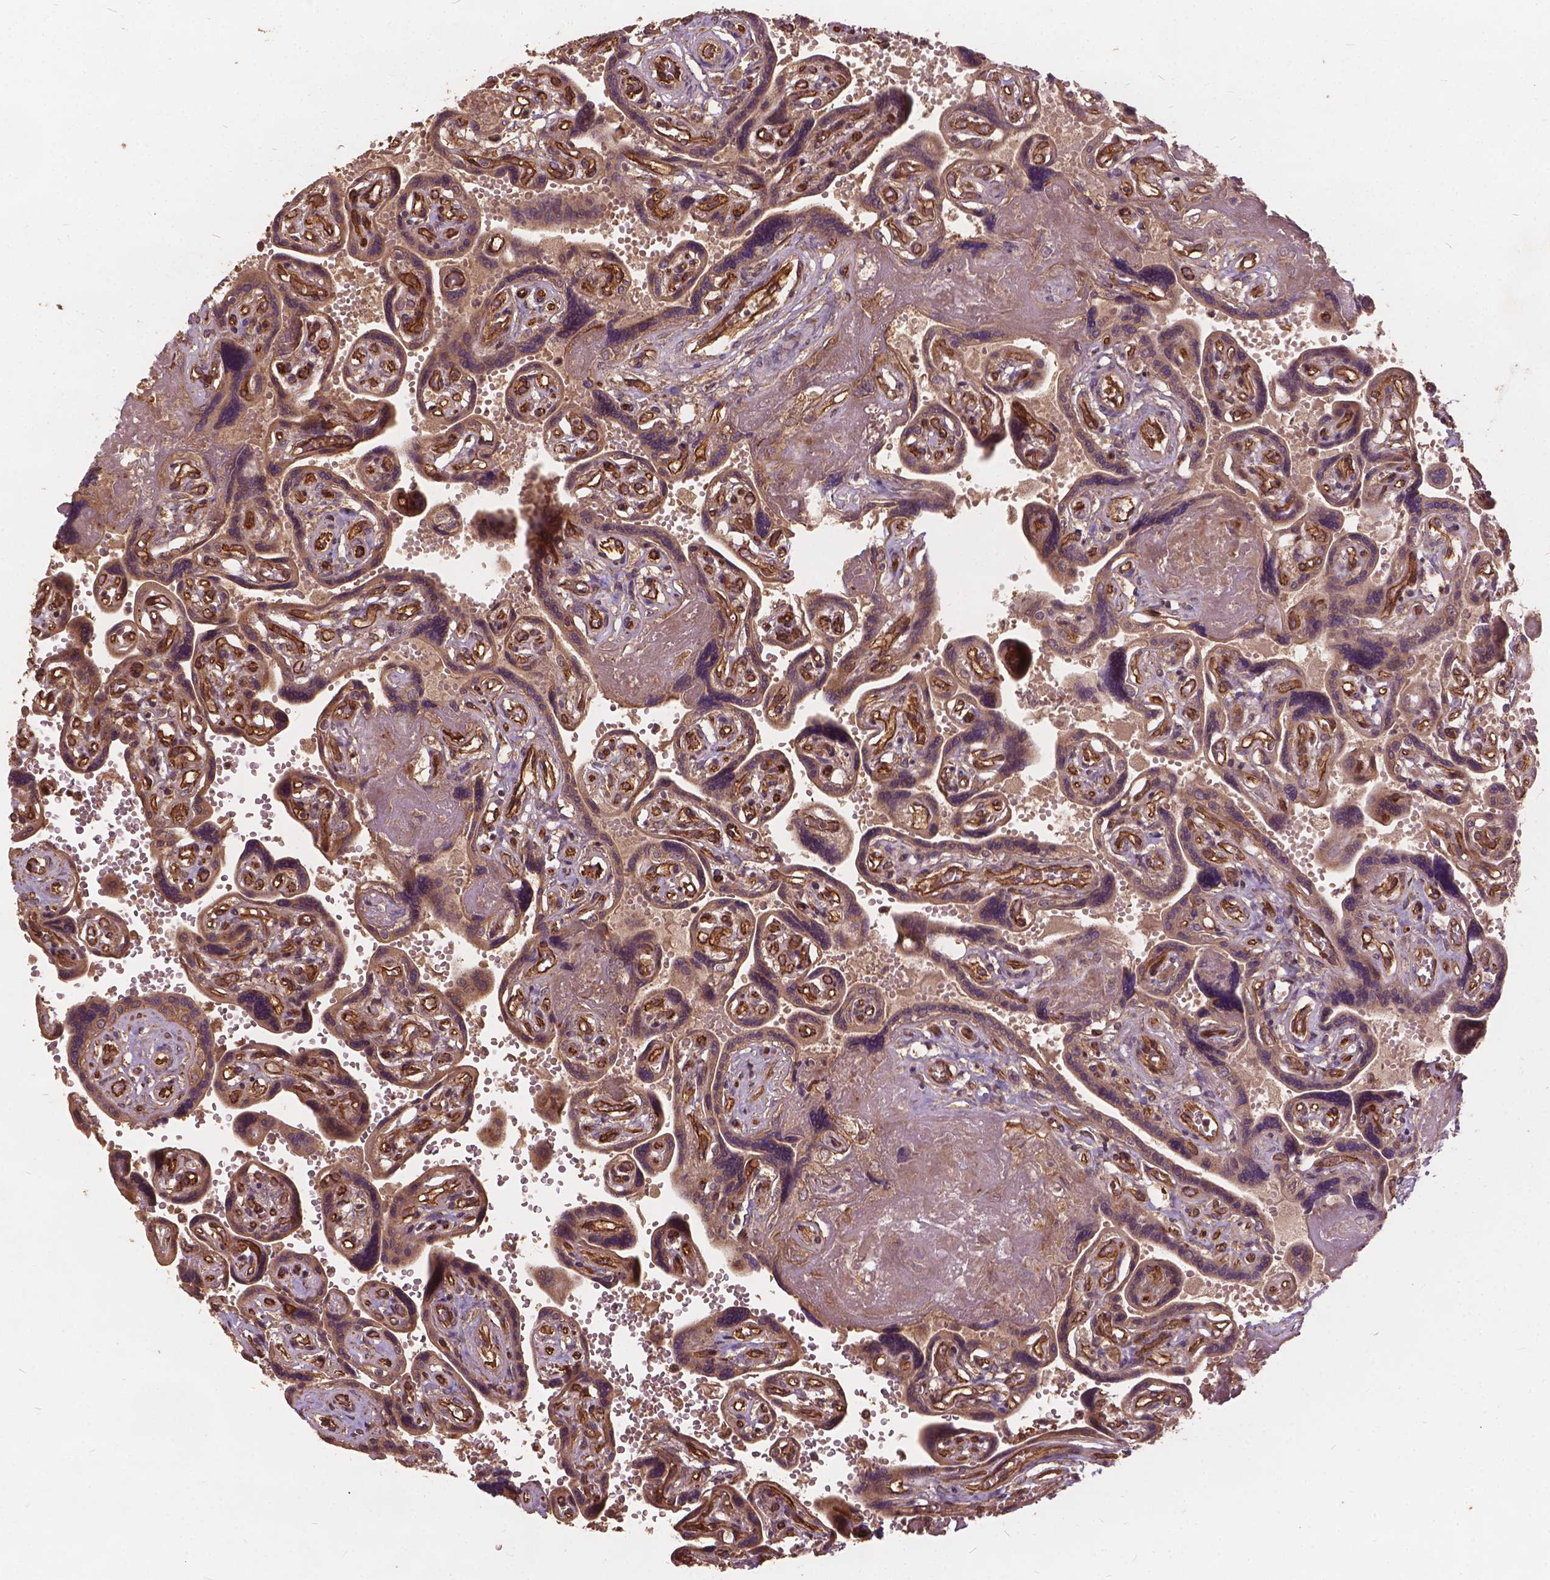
{"staining": {"intensity": "weak", "quantity": ">75%", "location": "cytoplasmic/membranous"}, "tissue": "placenta", "cell_type": "Decidual cells", "image_type": "normal", "snomed": [{"axis": "morphology", "description": "Normal tissue, NOS"}, {"axis": "topography", "description": "Placenta"}], "caption": "IHC (DAB) staining of benign placenta displays weak cytoplasmic/membranous protein staining in approximately >75% of decidual cells.", "gene": "UBXN2A", "patient": {"sex": "female", "age": 32}}